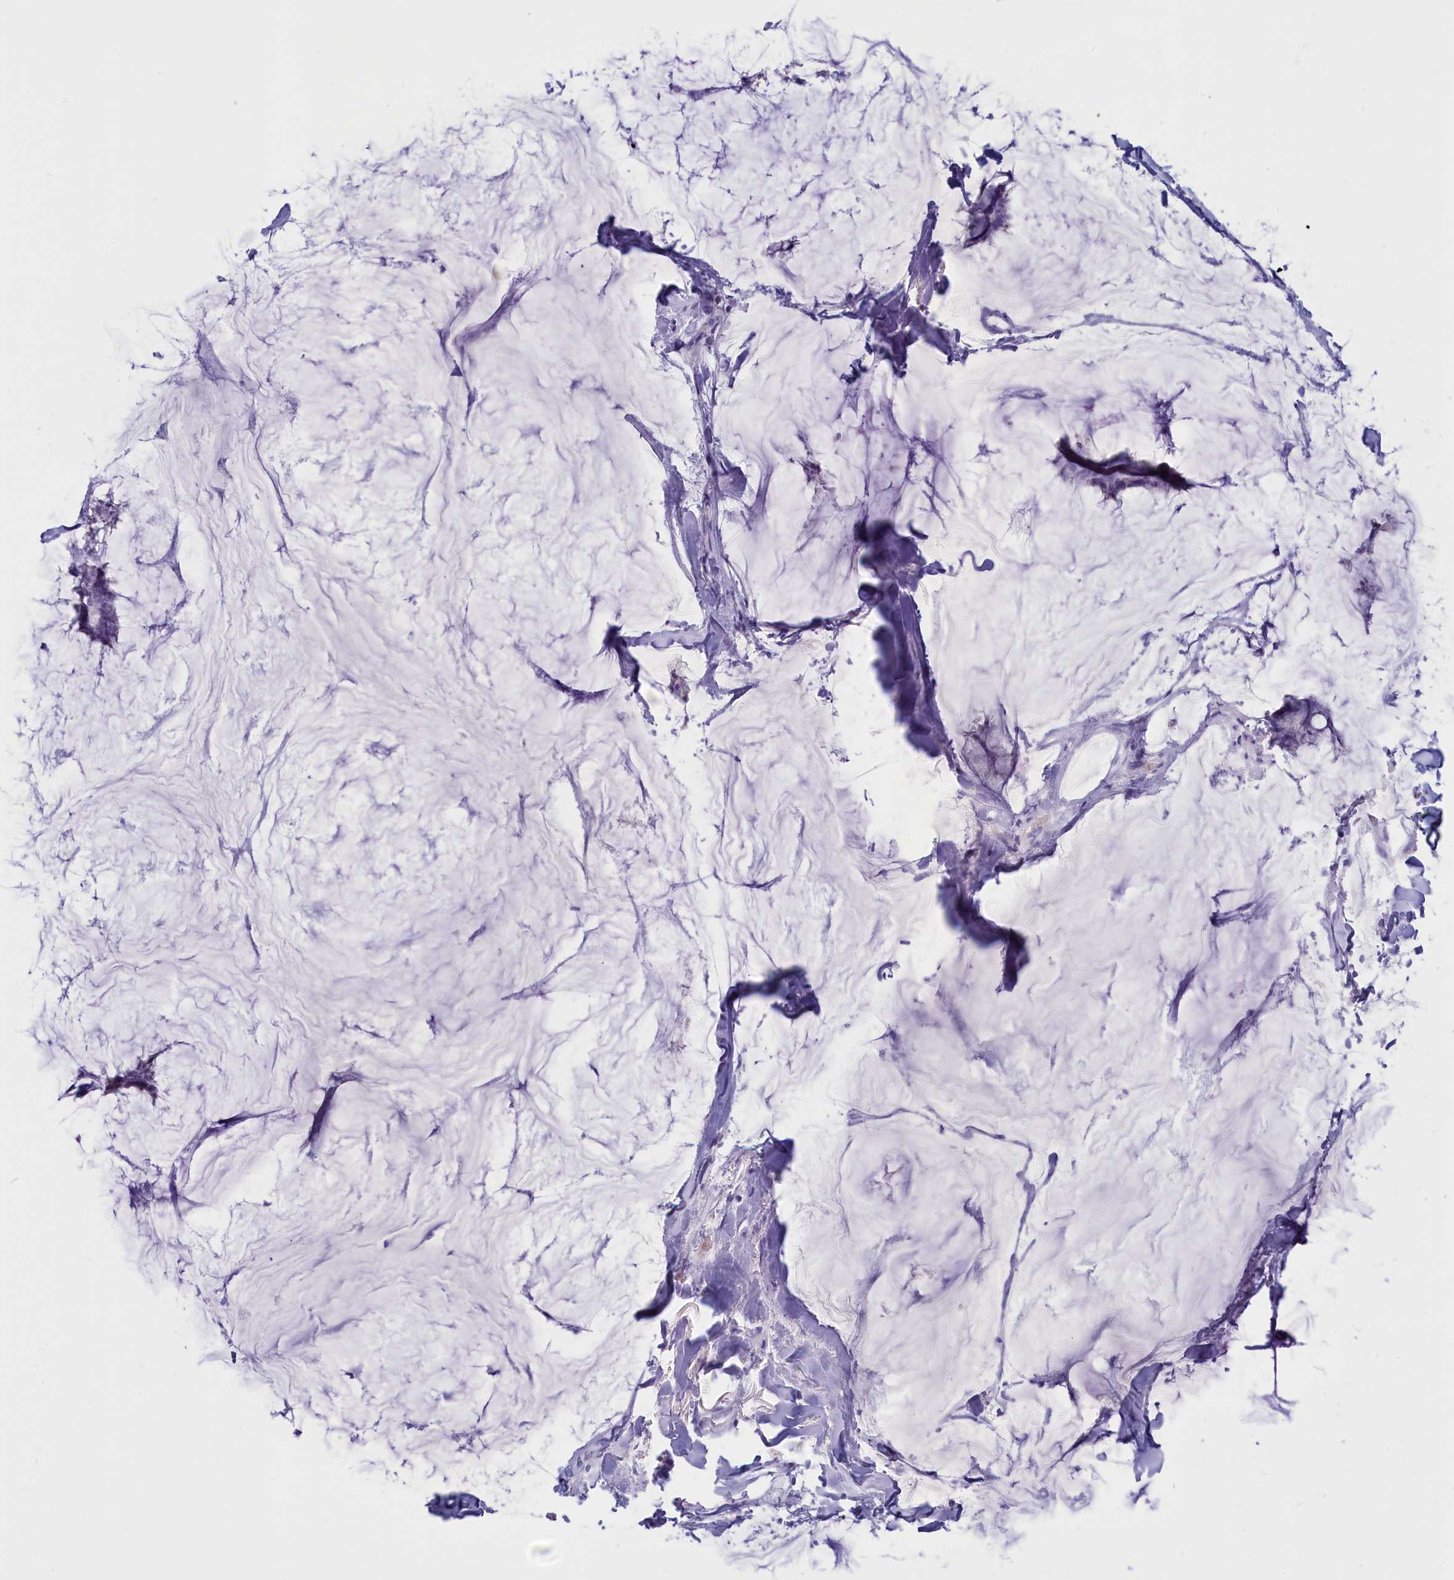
{"staining": {"intensity": "negative", "quantity": "none", "location": "none"}, "tissue": "breast cancer", "cell_type": "Tumor cells", "image_type": "cancer", "snomed": [{"axis": "morphology", "description": "Duct carcinoma"}, {"axis": "topography", "description": "Breast"}], "caption": "Human breast cancer (infiltrating ductal carcinoma) stained for a protein using immunohistochemistry exhibits no positivity in tumor cells.", "gene": "GAPDHS", "patient": {"sex": "female", "age": 93}}